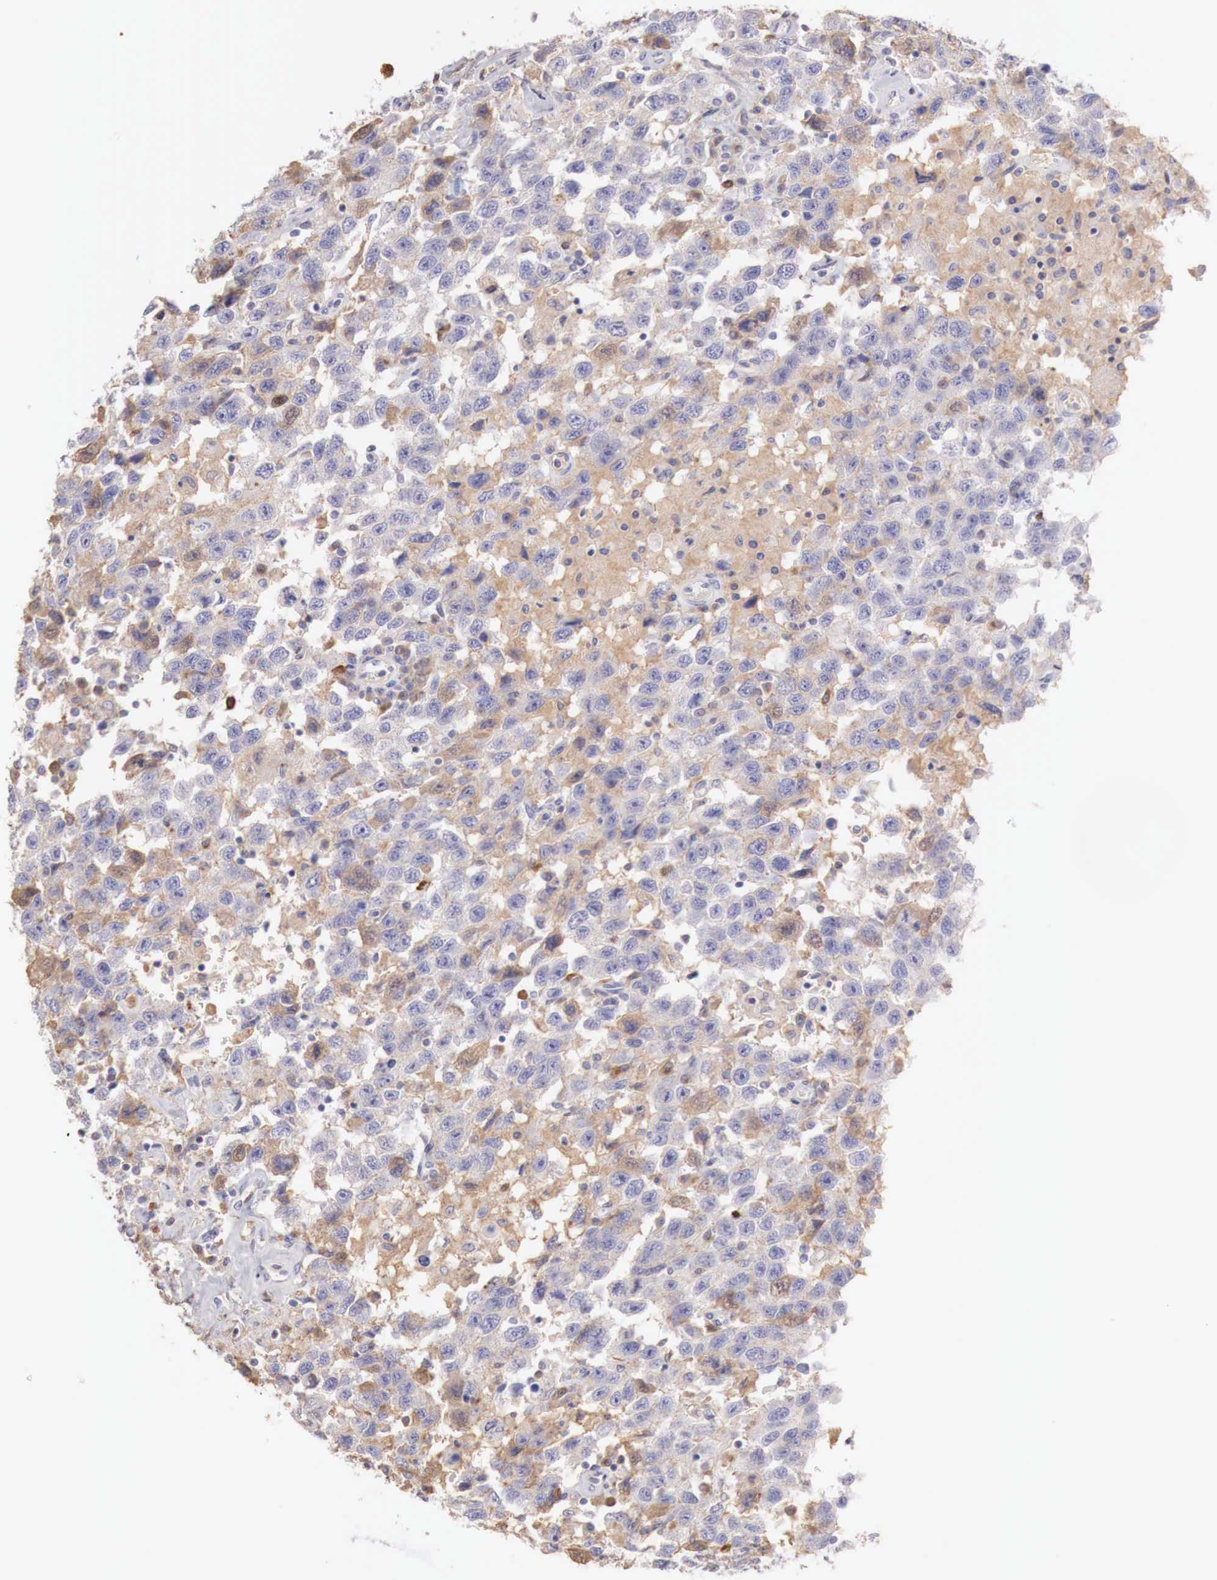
{"staining": {"intensity": "weak", "quantity": "25%-75%", "location": "cytoplasmic/membranous"}, "tissue": "testis cancer", "cell_type": "Tumor cells", "image_type": "cancer", "snomed": [{"axis": "morphology", "description": "Seminoma, NOS"}, {"axis": "topography", "description": "Testis"}], "caption": "This image shows immunohistochemistry (IHC) staining of testis seminoma, with low weak cytoplasmic/membranous staining in about 25%-75% of tumor cells.", "gene": "XPNPEP2", "patient": {"sex": "male", "age": 41}}